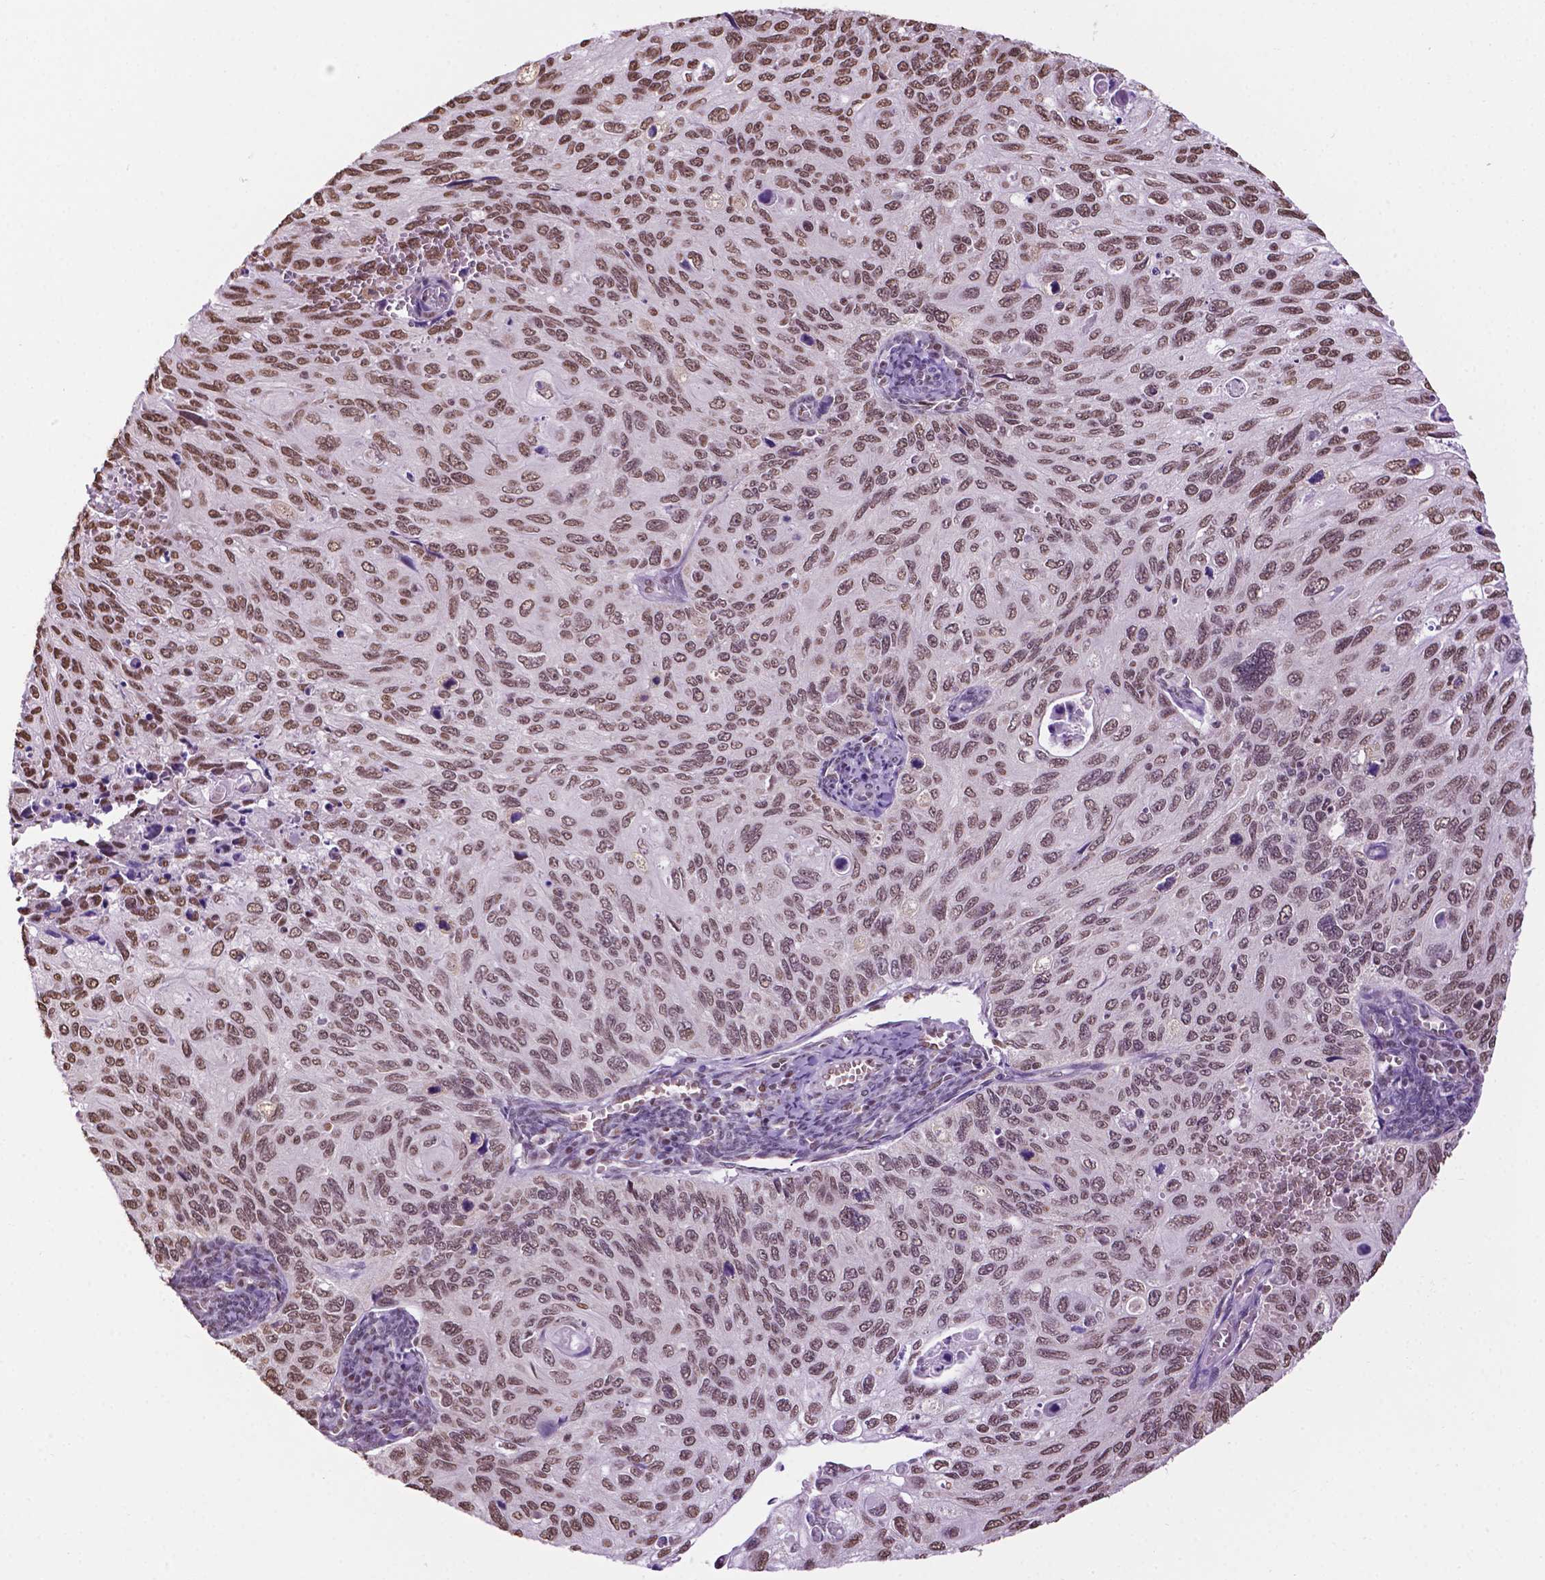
{"staining": {"intensity": "moderate", "quantity": ">75%", "location": "nuclear"}, "tissue": "cervical cancer", "cell_type": "Tumor cells", "image_type": "cancer", "snomed": [{"axis": "morphology", "description": "Squamous cell carcinoma, NOS"}, {"axis": "topography", "description": "Cervix"}], "caption": "Human cervical cancer stained with a protein marker reveals moderate staining in tumor cells.", "gene": "COL23A1", "patient": {"sex": "female", "age": 70}}